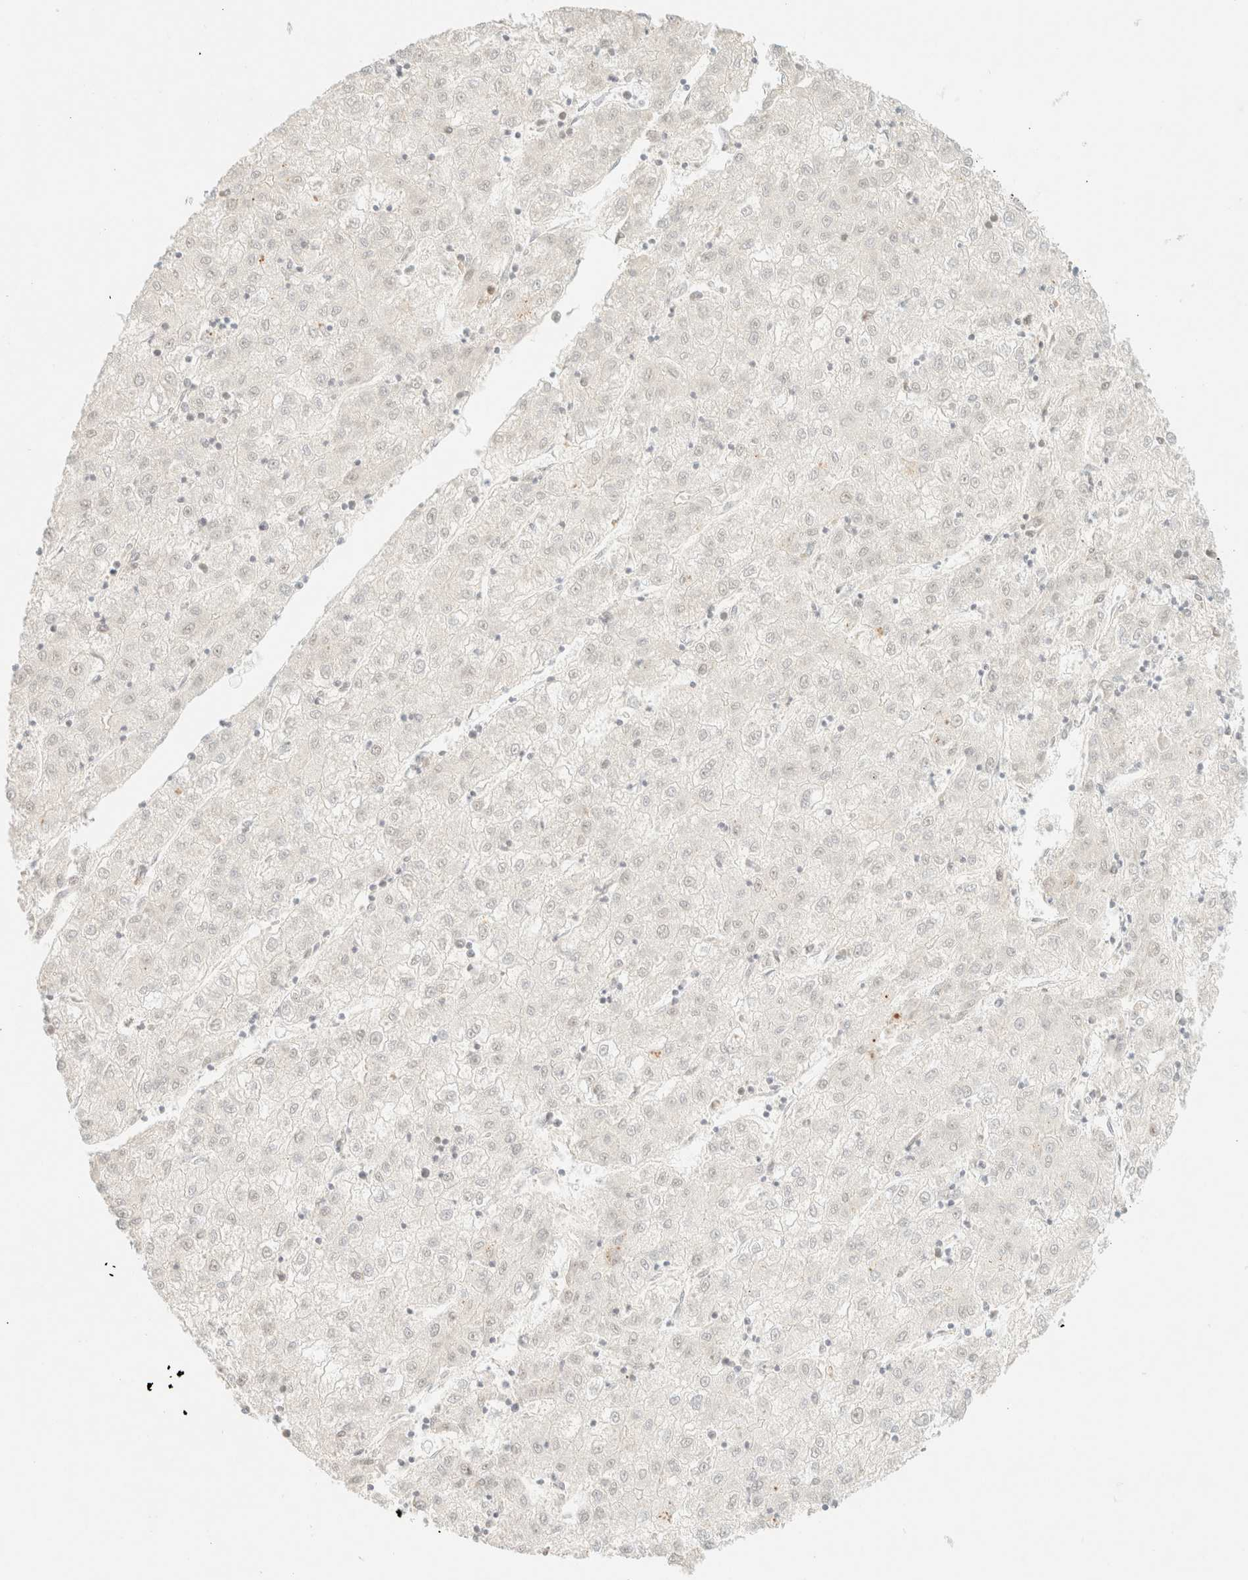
{"staining": {"intensity": "negative", "quantity": "none", "location": "none"}, "tissue": "liver cancer", "cell_type": "Tumor cells", "image_type": "cancer", "snomed": [{"axis": "morphology", "description": "Carcinoma, Hepatocellular, NOS"}, {"axis": "topography", "description": "Liver"}], "caption": "An IHC photomicrograph of liver hepatocellular carcinoma is shown. There is no staining in tumor cells of liver hepatocellular carcinoma.", "gene": "TSR1", "patient": {"sex": "male", "age": 72}}